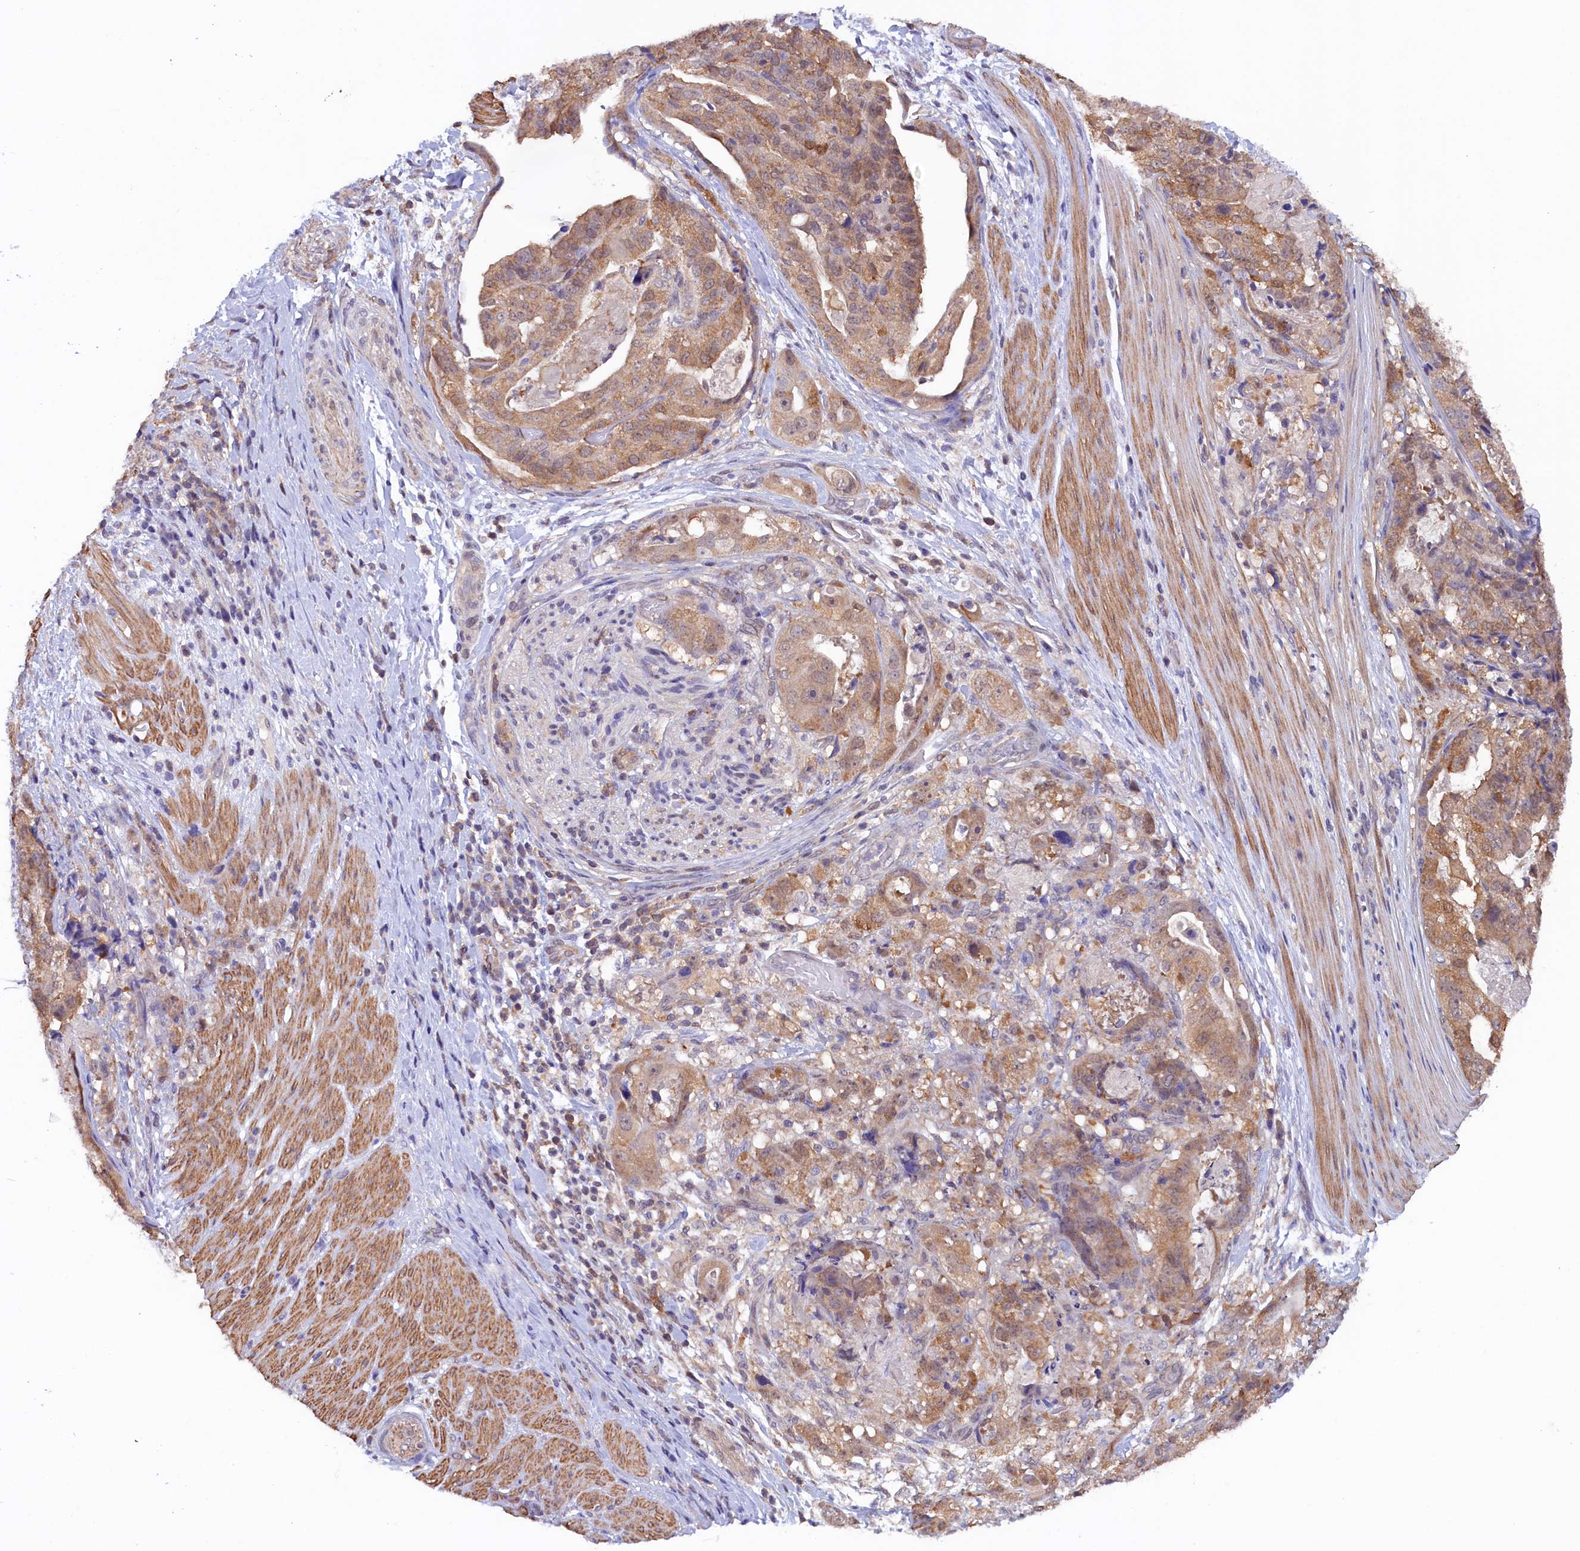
{"staining": {"intensity": "moderate", "quantity": ">75%", "location": "cytoplasmic/membranous,nuclear"}, "tissue": "stomach cancer", "cell_type": "Tumor cells", "image_type": "cancer", "snomed": [{"axis": "morphology", "description": "Adenocarcinoma, NOS"}, {"axis": "topography", "description": "Stomach"}], "caption": "Stomach cancer (adenocarcinoma) was stained to show a protein in brown. There is medium levels of moderate cytoplasmic/membranous and nuclear staining in about >75% of tumor cells. (IHC, brightfield microscopy, high magnification).", "gene": "JPT2", "patient": {"sex": "male", "age": 48}}